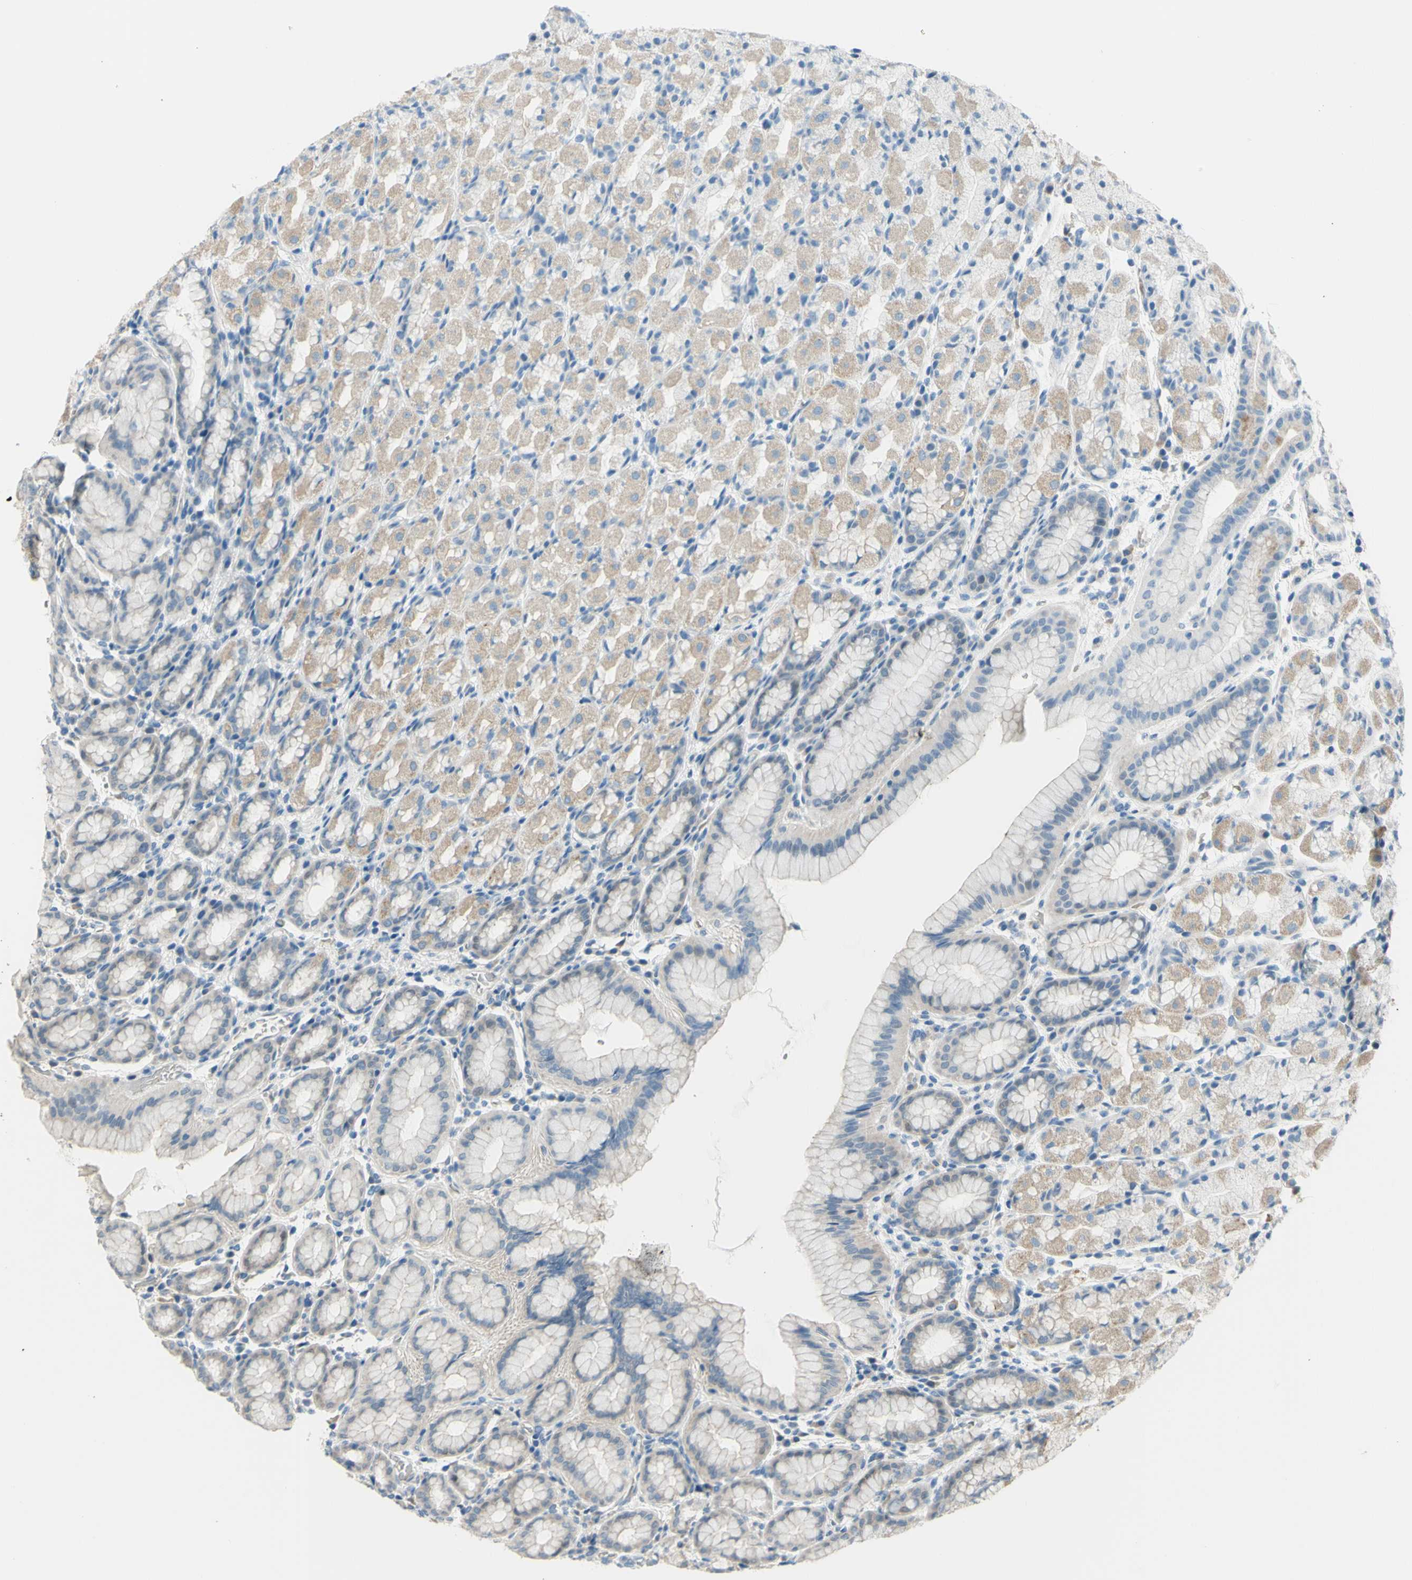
{"staining": {"intensity": "moderate", "quantity": "<25%", "location": "cytoplasmic/membranous"}, "tissue": "stomach", "cell_type": "Glandular cells", "image_type": "normal", "snomed": [{"axis": "morphology", "description": "Normal tissue, NOS"}, {"axis": "topography", "description": "Stomach, upper"}], "caption": "IHC photomicrograph of unremarkable stomach stained for a protein (brown), which demonstrates low levels of moderate cytoplasmic/membranous staining in about <25% of glandular cells.", "gene": "ZNF184", "patient": {"sex": "male", "age": 68}}